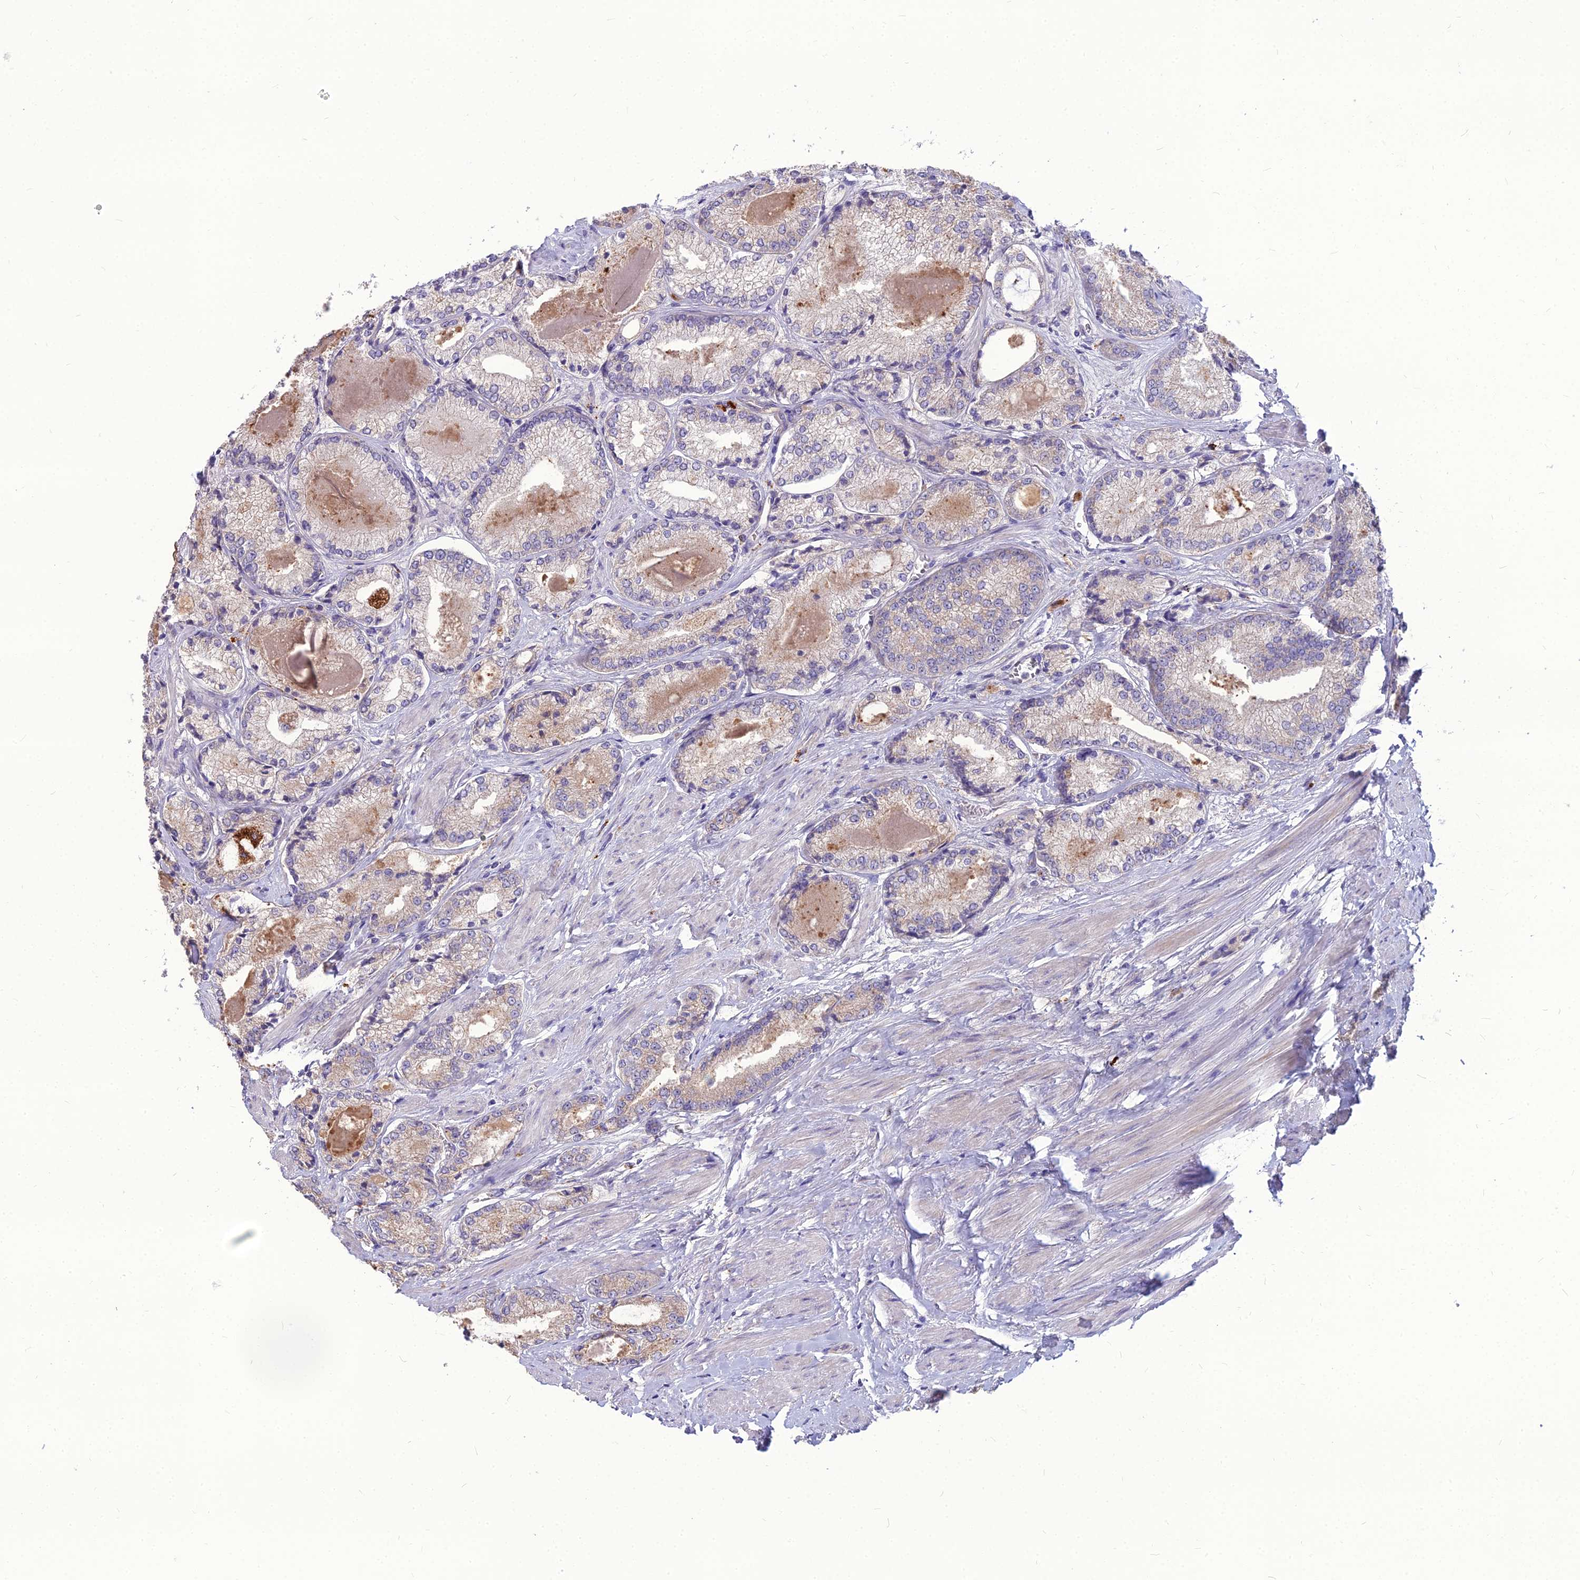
{"staining": {"intensity": "weak", "quantity": "<25%", "location": "cytoplasmic/membranous"}, "tissue": "prostate cancer", "cell_type": "Tumor cells", "image_type": "cancer", "snomed": [{"axis": "morphology", "description": "Adenocarcinoma, Low grade"}, {"axis": "topography", "description": "Prostate"}], "caption": "An immunohistochemistry micrograph of prostate cancer is shown. There is no staining in tumor cells of prostate cancer.", "gene": "PCED1B", "patient": {"sex": "male", "age": 68}}